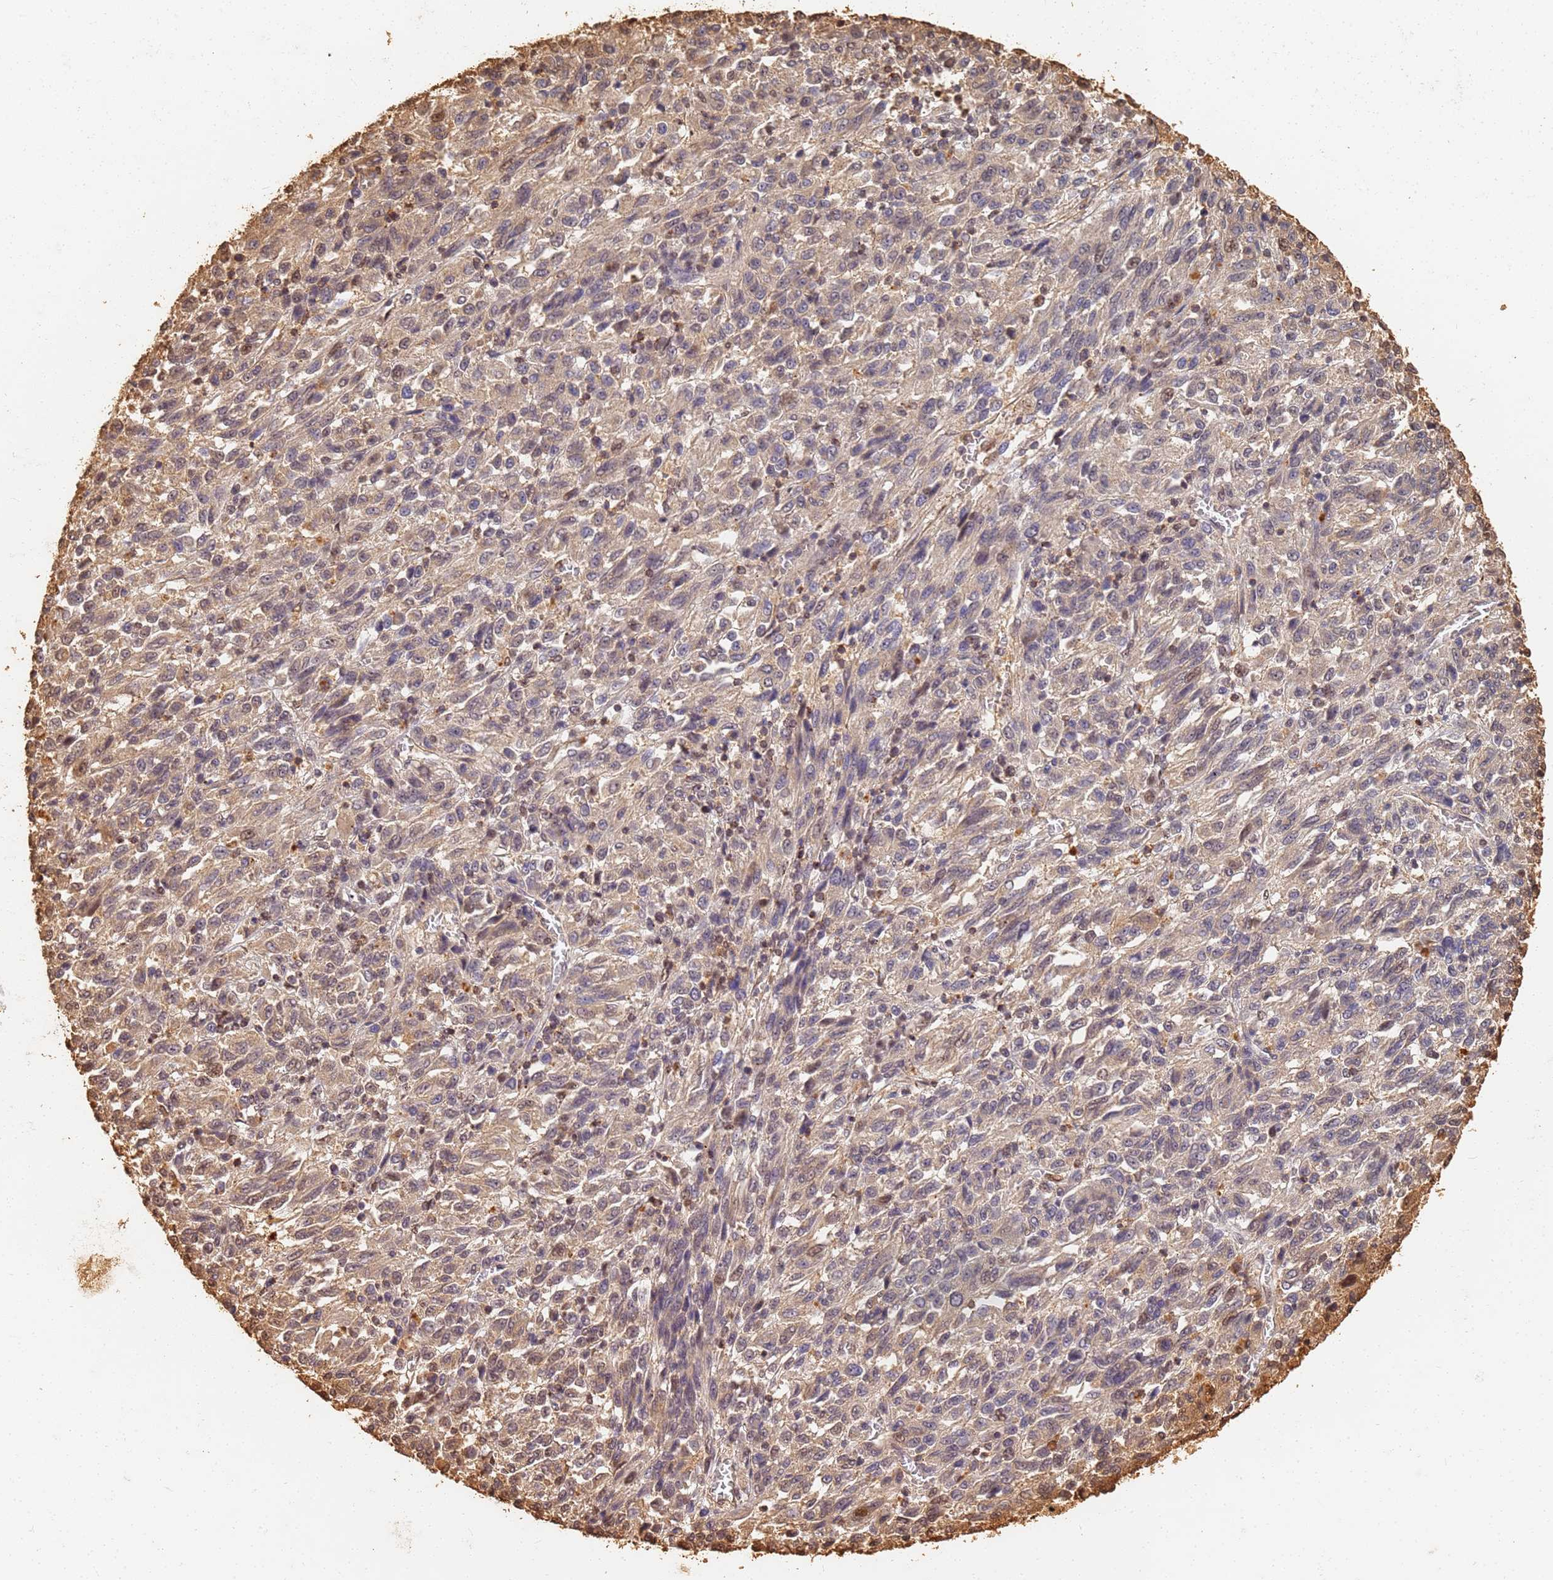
{"staining": {"intensity": "moderate", "quantity": "25%-75%", "location": "cytoplasmic/membranous,nuclear"}, "tissue": "melanoma", "cell_type": "Tumor cells", "image_type": "cancer", "snomed": [{"axis": "morphology", "description": "Malignant melanoma, Metastatic site"}, {"axis": "topography", "description": "Lung"}], "caption": "This is a histology image of immunohistochemistry staining of malignant melanoma (metastatic site), which shows moderate expression in the cytoplasmic/membranous and nuclear of tumor cells.", "gene": "JAK2", "patient": {"sex": "male", "age": 64}}